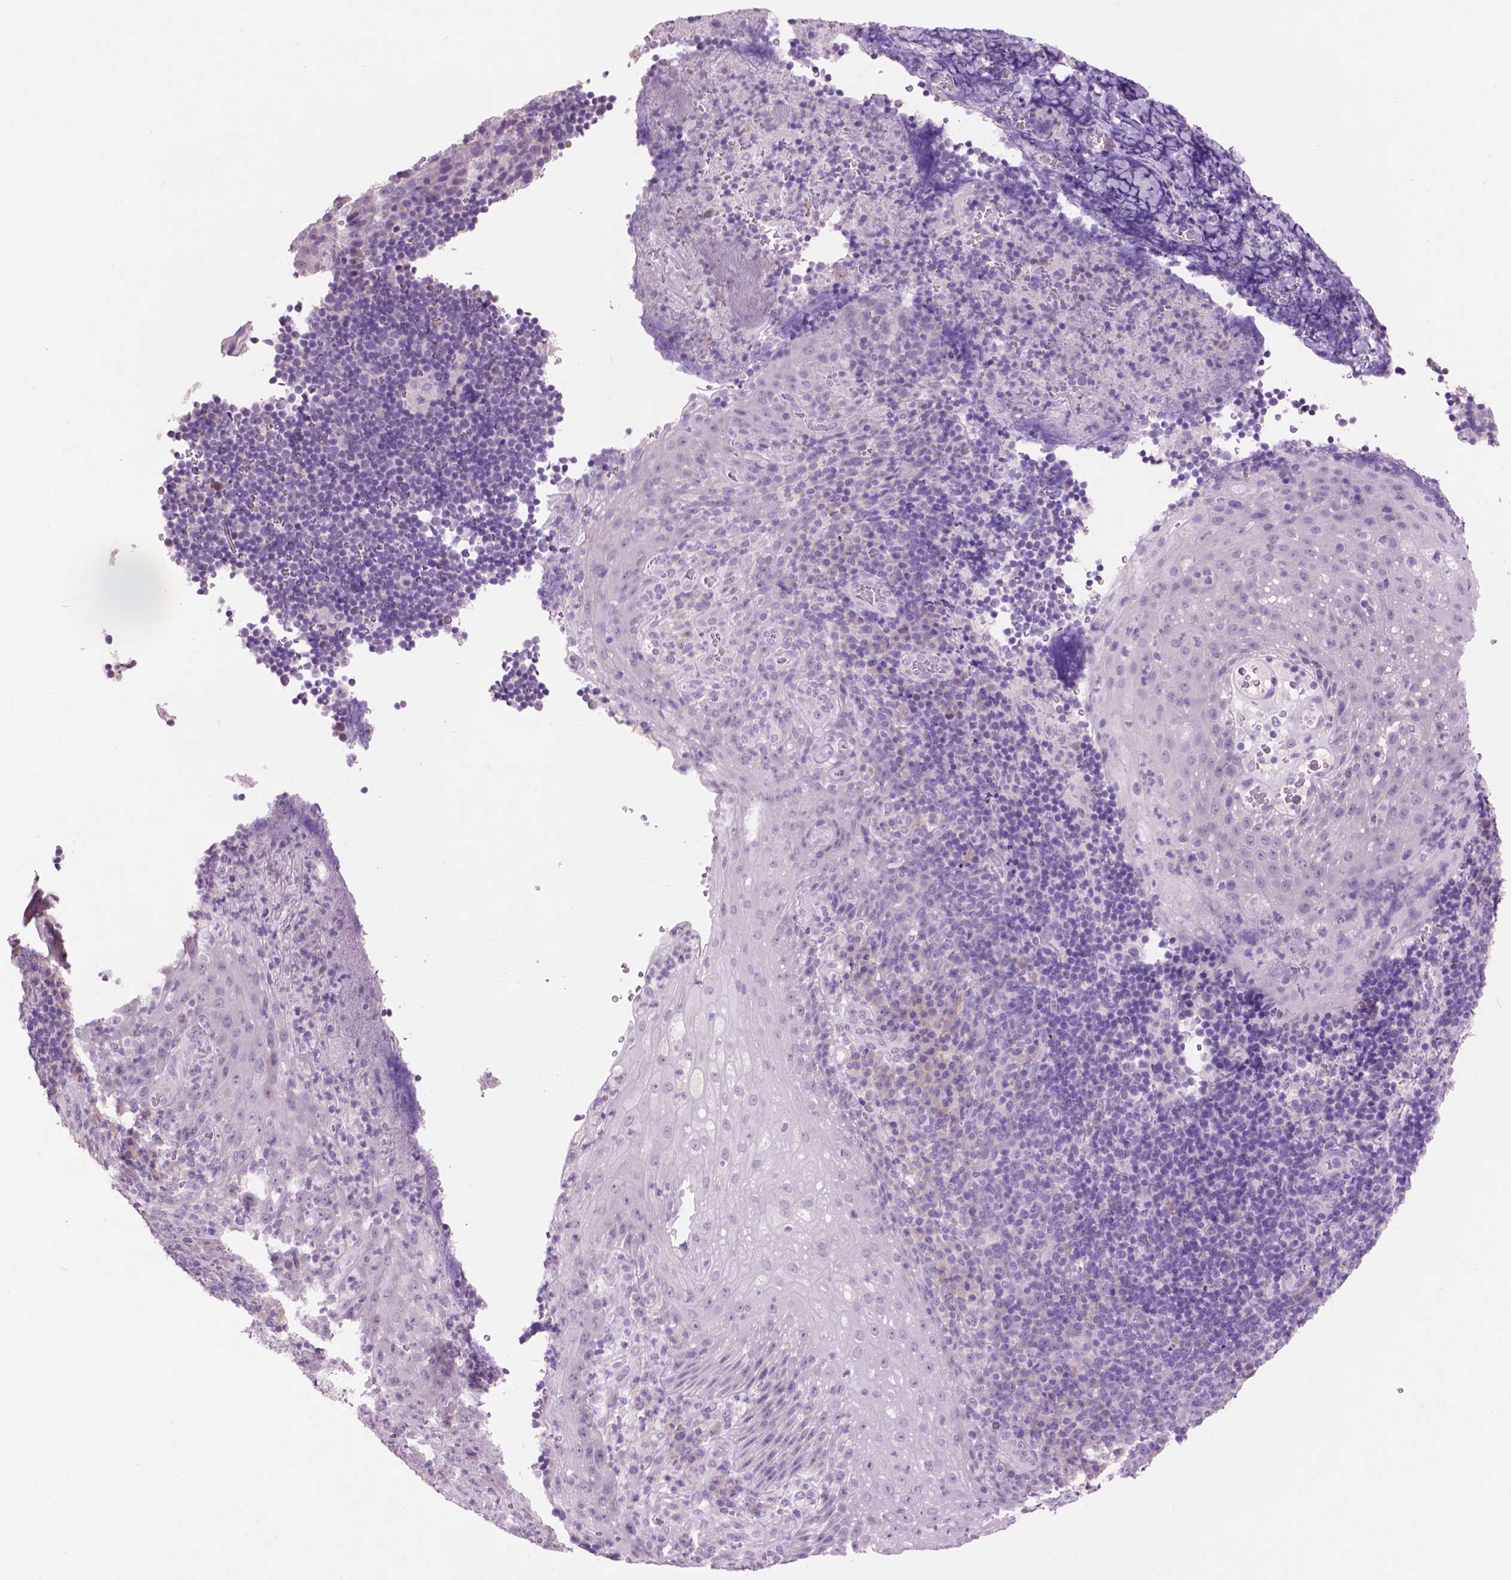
{"staining": {"intensity": "negative", "quantity": "none", "location": "none"}, "tissue": "tonsil", "cell_type": "Germinal center cells", "image_type": "normal", "snomed": [{"axis": "morphology", "description": "Normal tissue, NOS"}, {"axis": "topography", "description": "Tonsil"}], "caption": "Immunohistochemical staining of normal tonsil demonstrates no significant expression in germinal center cells. (Stains: DAB immunohistochemistry with hematoxylin counter stain, Microscopy: brightfield microscopy at high magnification).", "gene": "CRYBA4", "patient": {"sex": "male", "age": 17}}